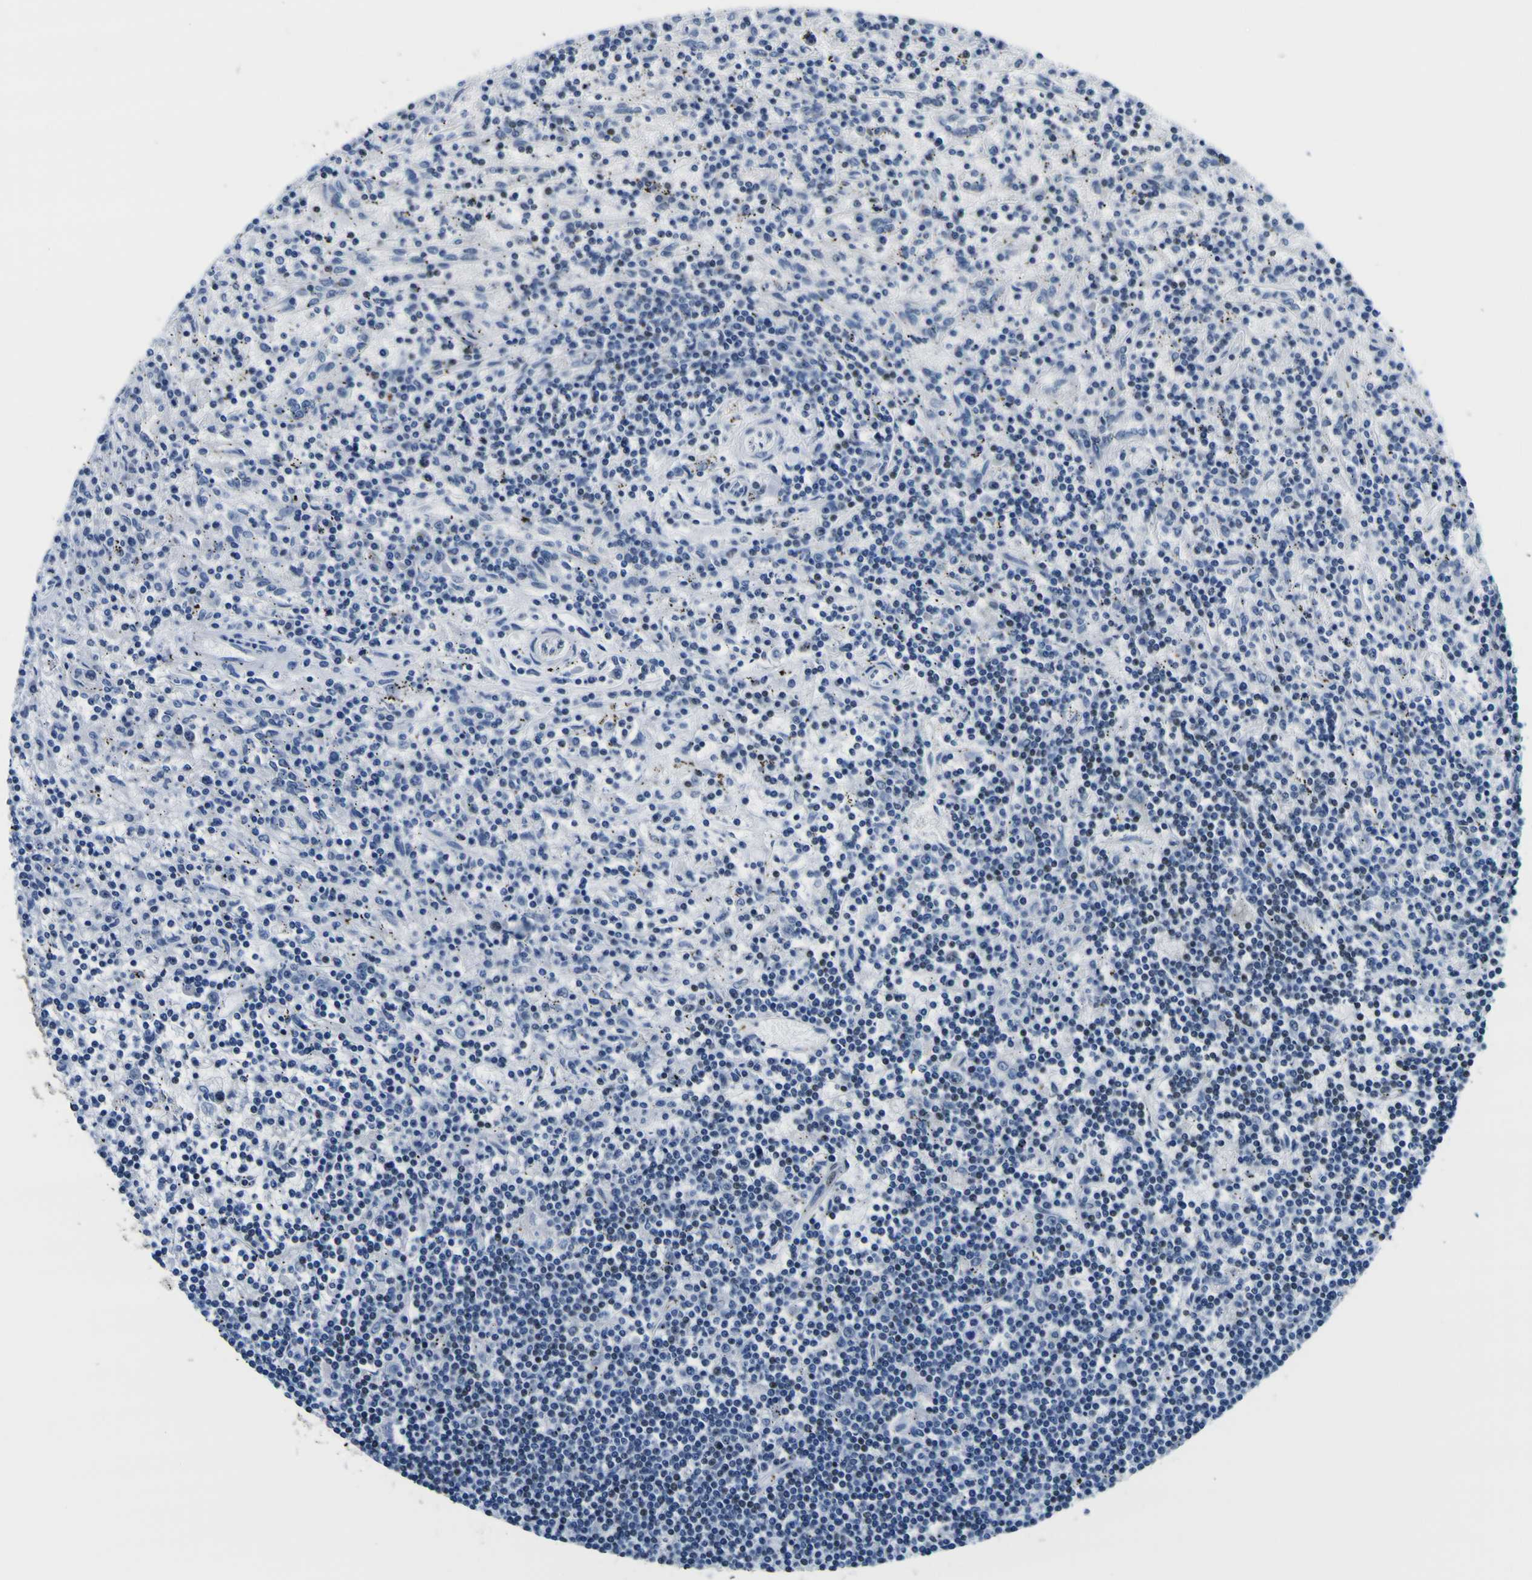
{"staining": {"intensity": "weak", "quantity": "25%-75%", "location": "nuclear"}, "tissue": "lymphoma", "cell_type": "Tumor cells", "image_type": "cancer", "snomed": [{"axis": "morphology", "description": "Malignant lymphoma, non-Hodgkin's type, Low grade"}, {"axis": "topography", "description": "Spleen"}], "caption": "Malignant lymphoma, non-Hodgkin's type (low-grade) stained for a protein reveals weak nuclear positivity in tumor cells.", "gene": "SP1", "patient": {"sex": "male", "age": 76}}